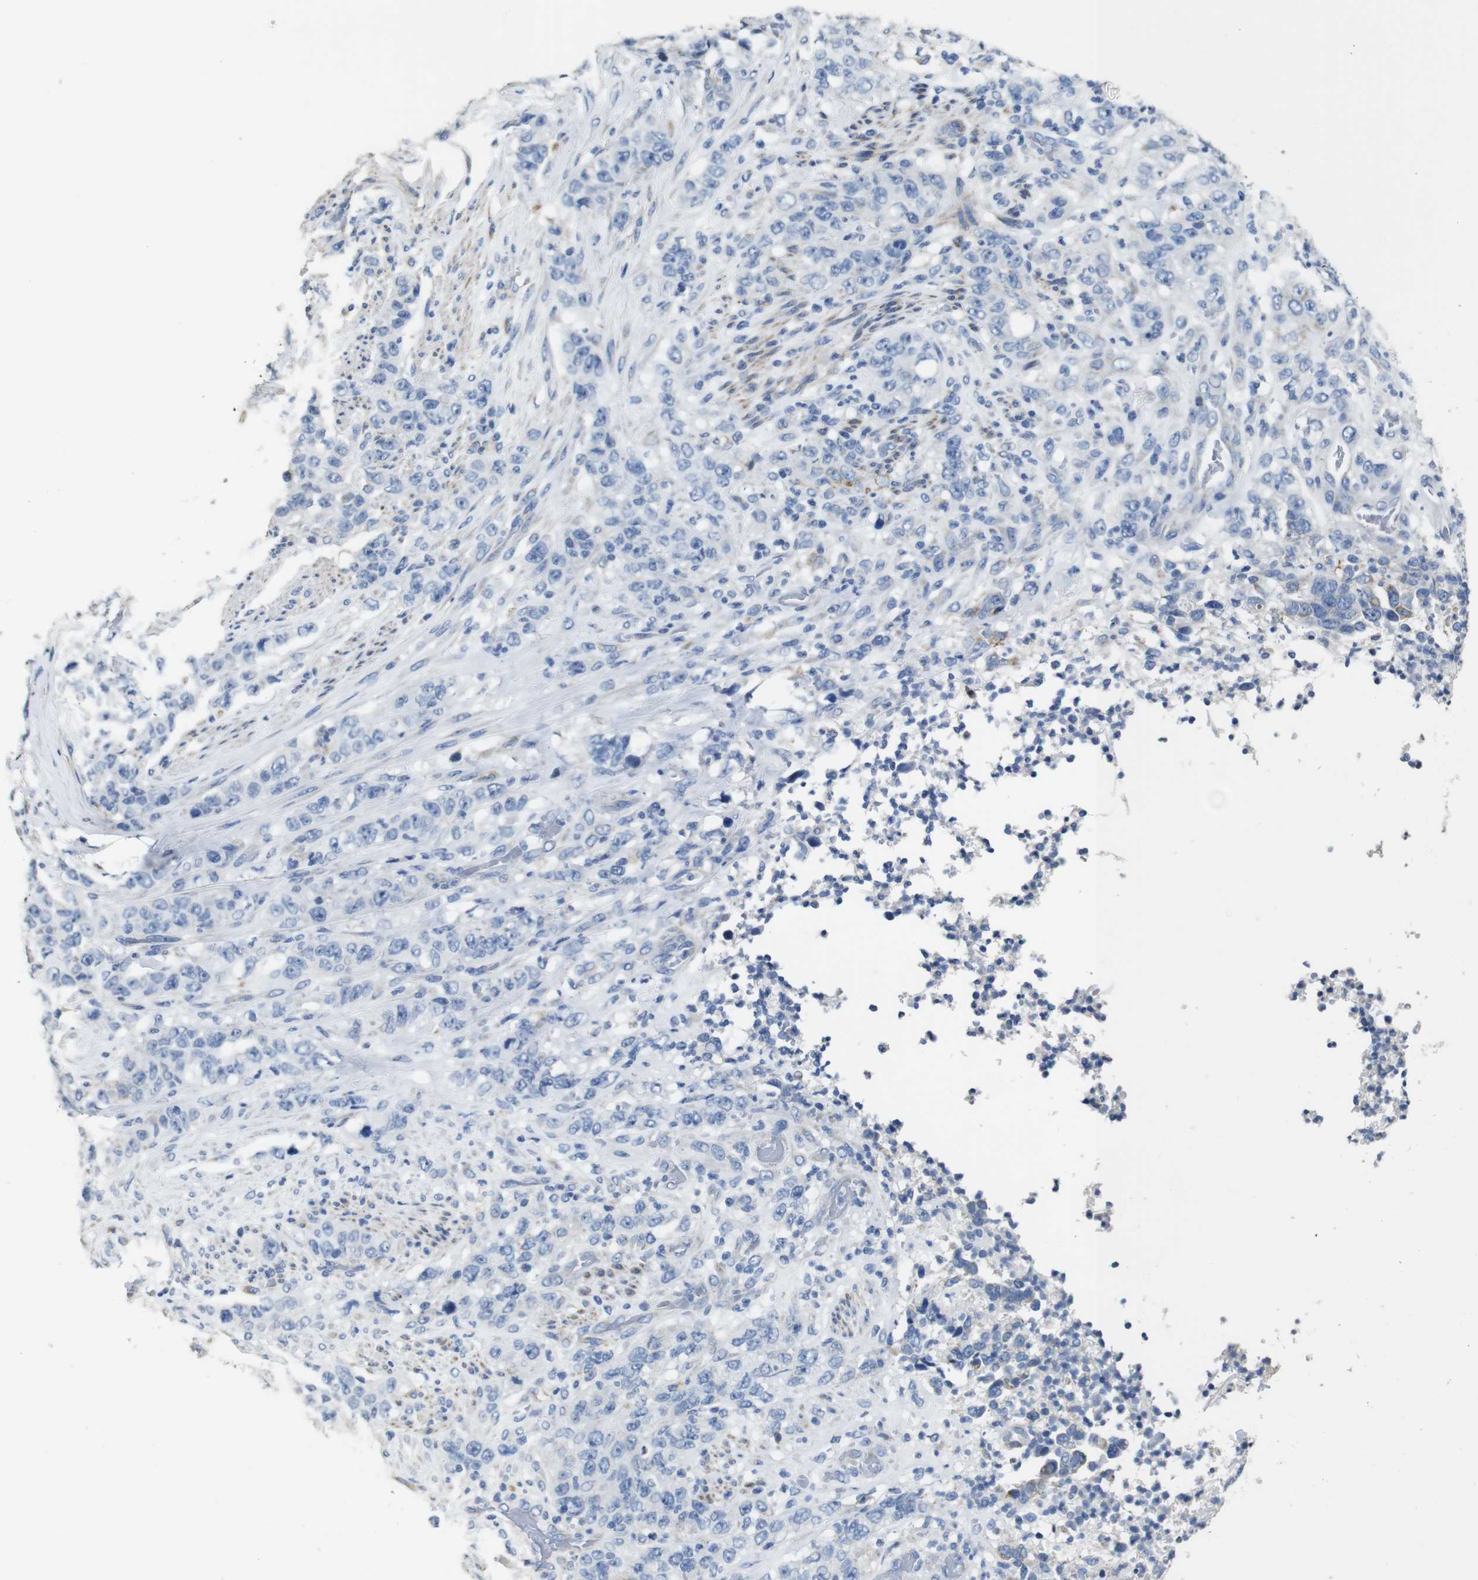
{"staining": {"intensity": "negative", "quantity": "none", "location": "none"}, "tissue": "stomach cancer", "cell_type": "Tumor cells", "image_type": "cancer", "snomed": [{"axis": "morphology", "description": "Adenocarcinoma, NOS"}, {"axis": "topography", "description": "Stomach"}], "caption": "A photomicrograph of human stomach cancer (adenocarcinoma) is negative for staining in tumor cells. Nuclei are stained in blue.", "gene": "MAOA", "patient": {"sex": "male", "age": 48}}